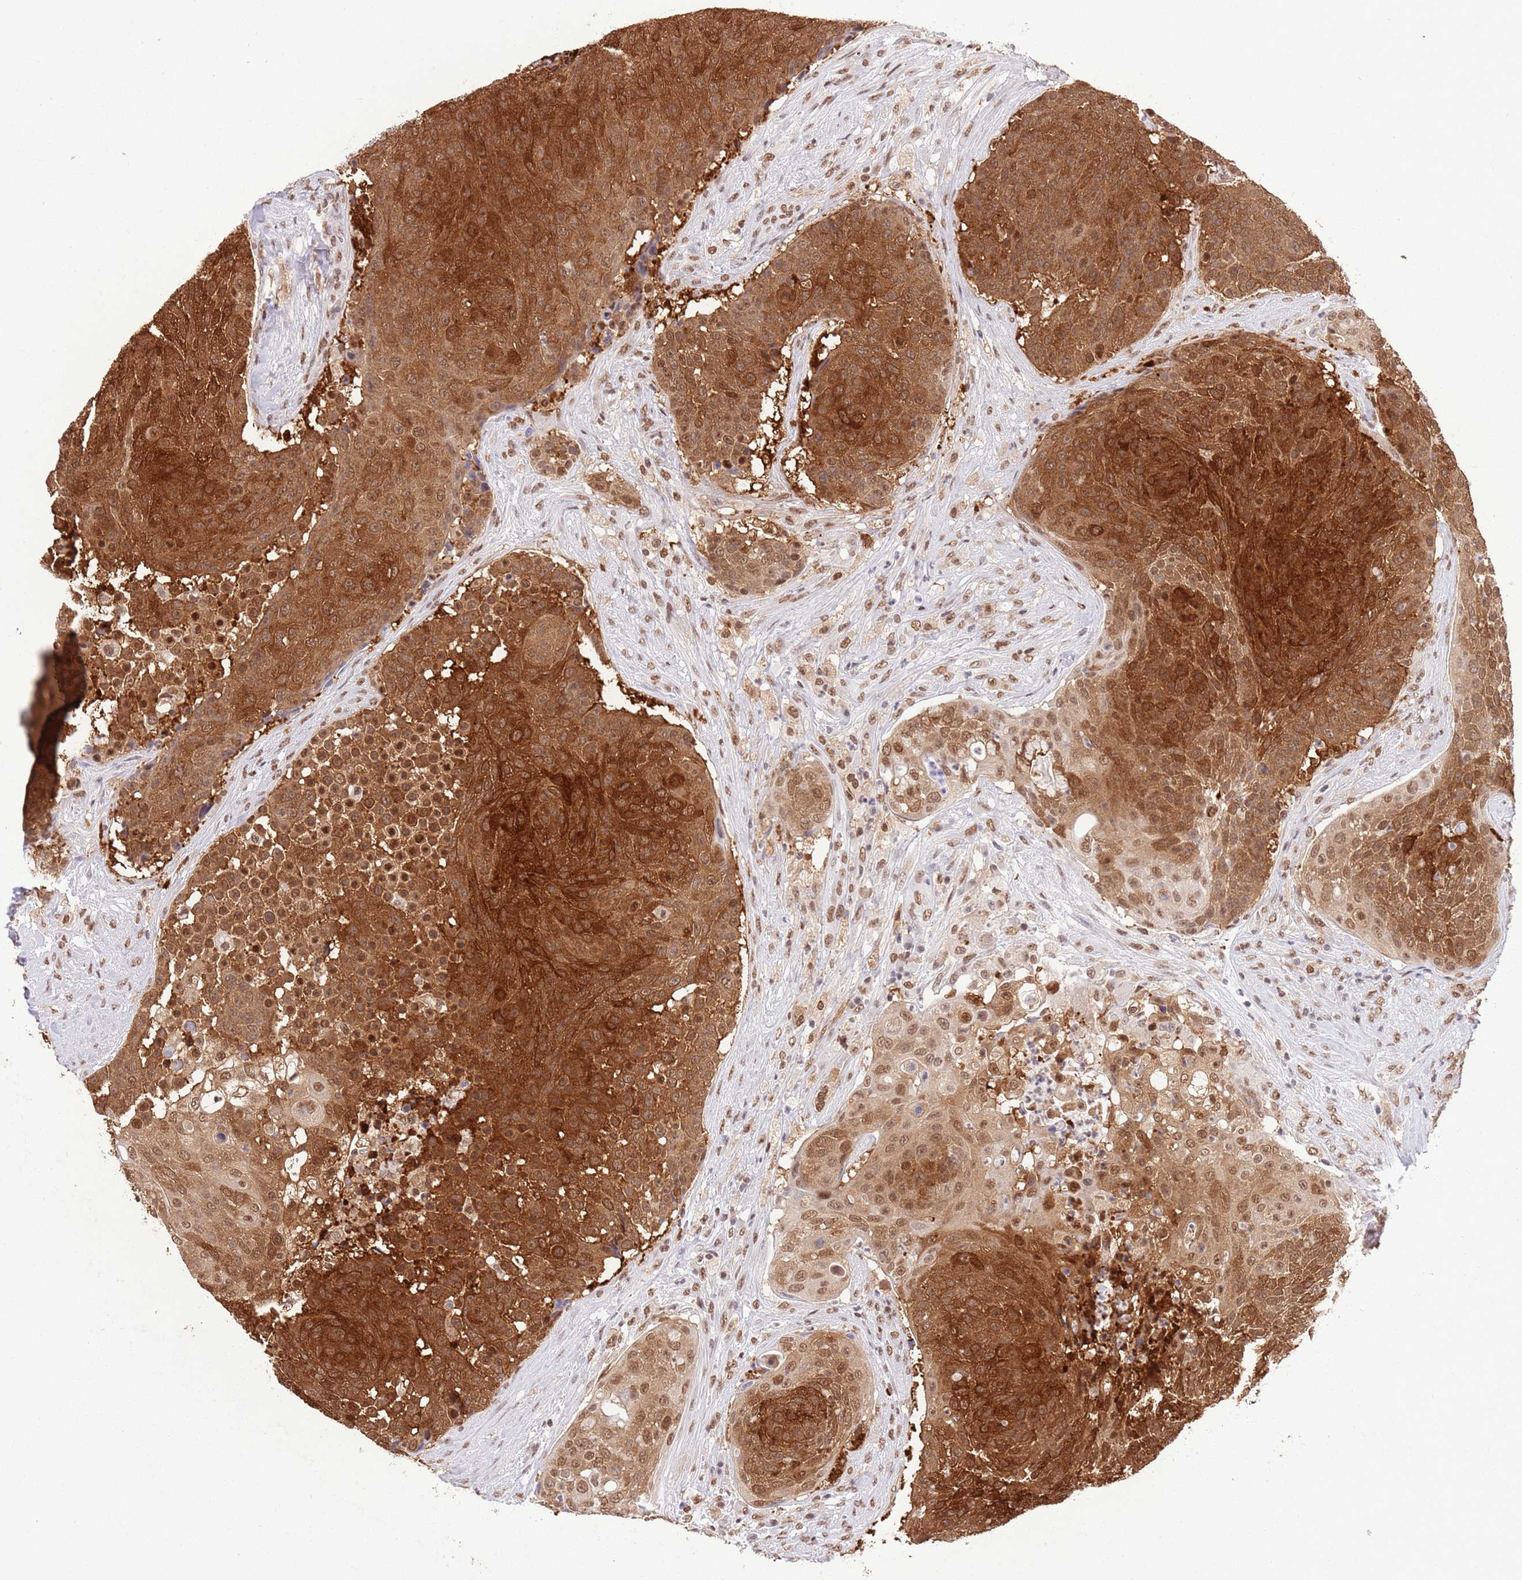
{"staining": {"intensity": "strong", "quantity": ">75%", "location": "cytoplasmic/membranous,nuclear"}, "tissue": "urothelial cancer", "cell_type": "Tumor cells", "image_type": "cancer", "snomed": [{"axis": "morphology", "description": "Urothelial carcinoma, High grade"}, {"axis": "topography", "description": "Urinary bladder"}], "caption": "DAB (3,3'-diaminobenzidine) immunohistochemical staining of high-grade urothelial carcinoma shows strong cytoplasmic/membranous and nuclear protein positivity in approximately >75% of tumor cells. Nuclei are stained in blue.", "gene": "TRIM32", "patient": {"sex": "female", "age": 63}}